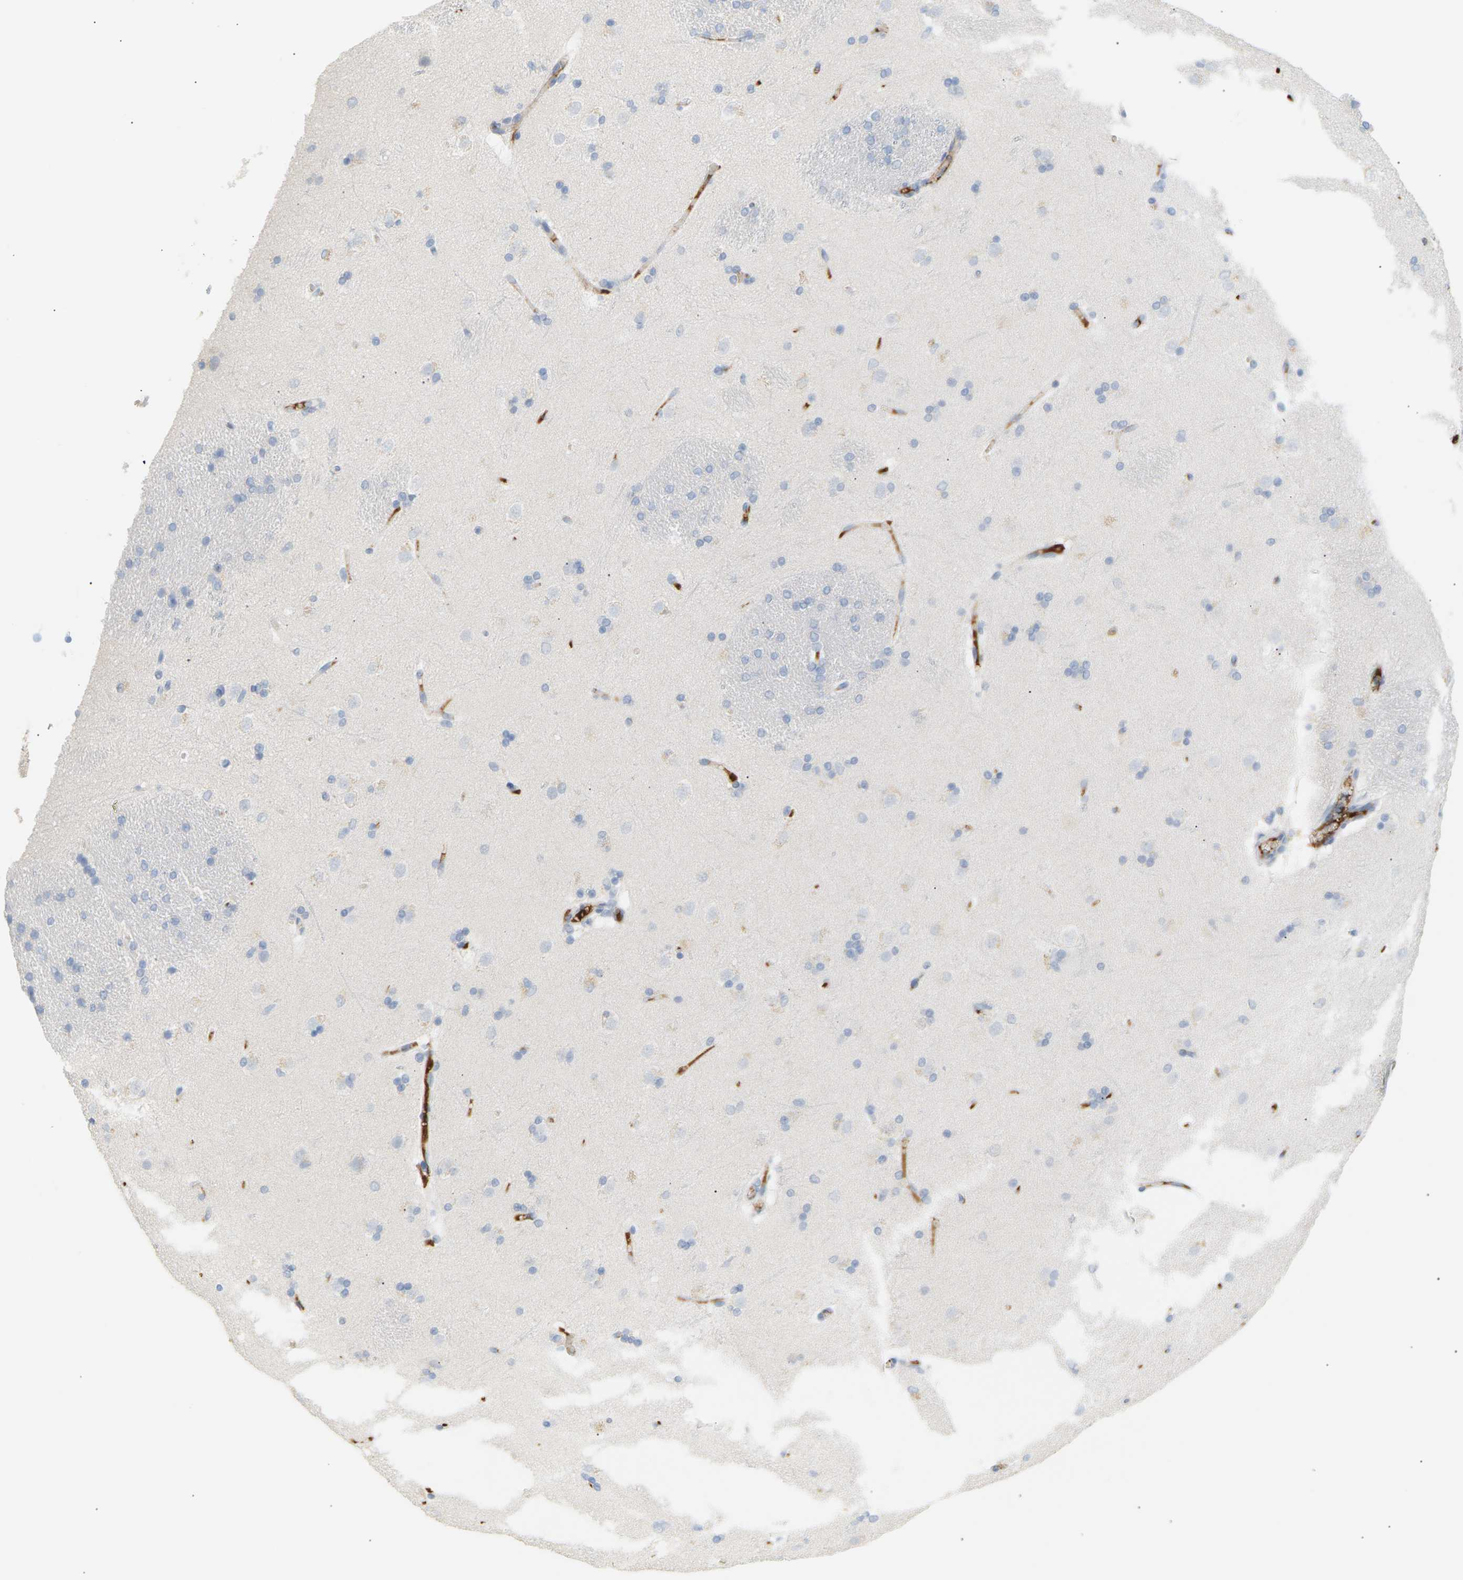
{"staining": {"intensity": "negative", "quantity": "none", "location": "none"}, "tissue": "caudate", "cell_type": "Glial cells", "image_type": "normal", "snomed": [{"axis": "morphology", "description": "Normal tissue, NOS"}, {"axis": "topography", "description": "Lateral ventricle wall"}], "caption": "IHC histopathology image of normal caudate stained for a protein (brown), which demonstrates no positivity in glial cells.", "gene": "IGLC3", "patient": {"sex": "female", "age": 19}}